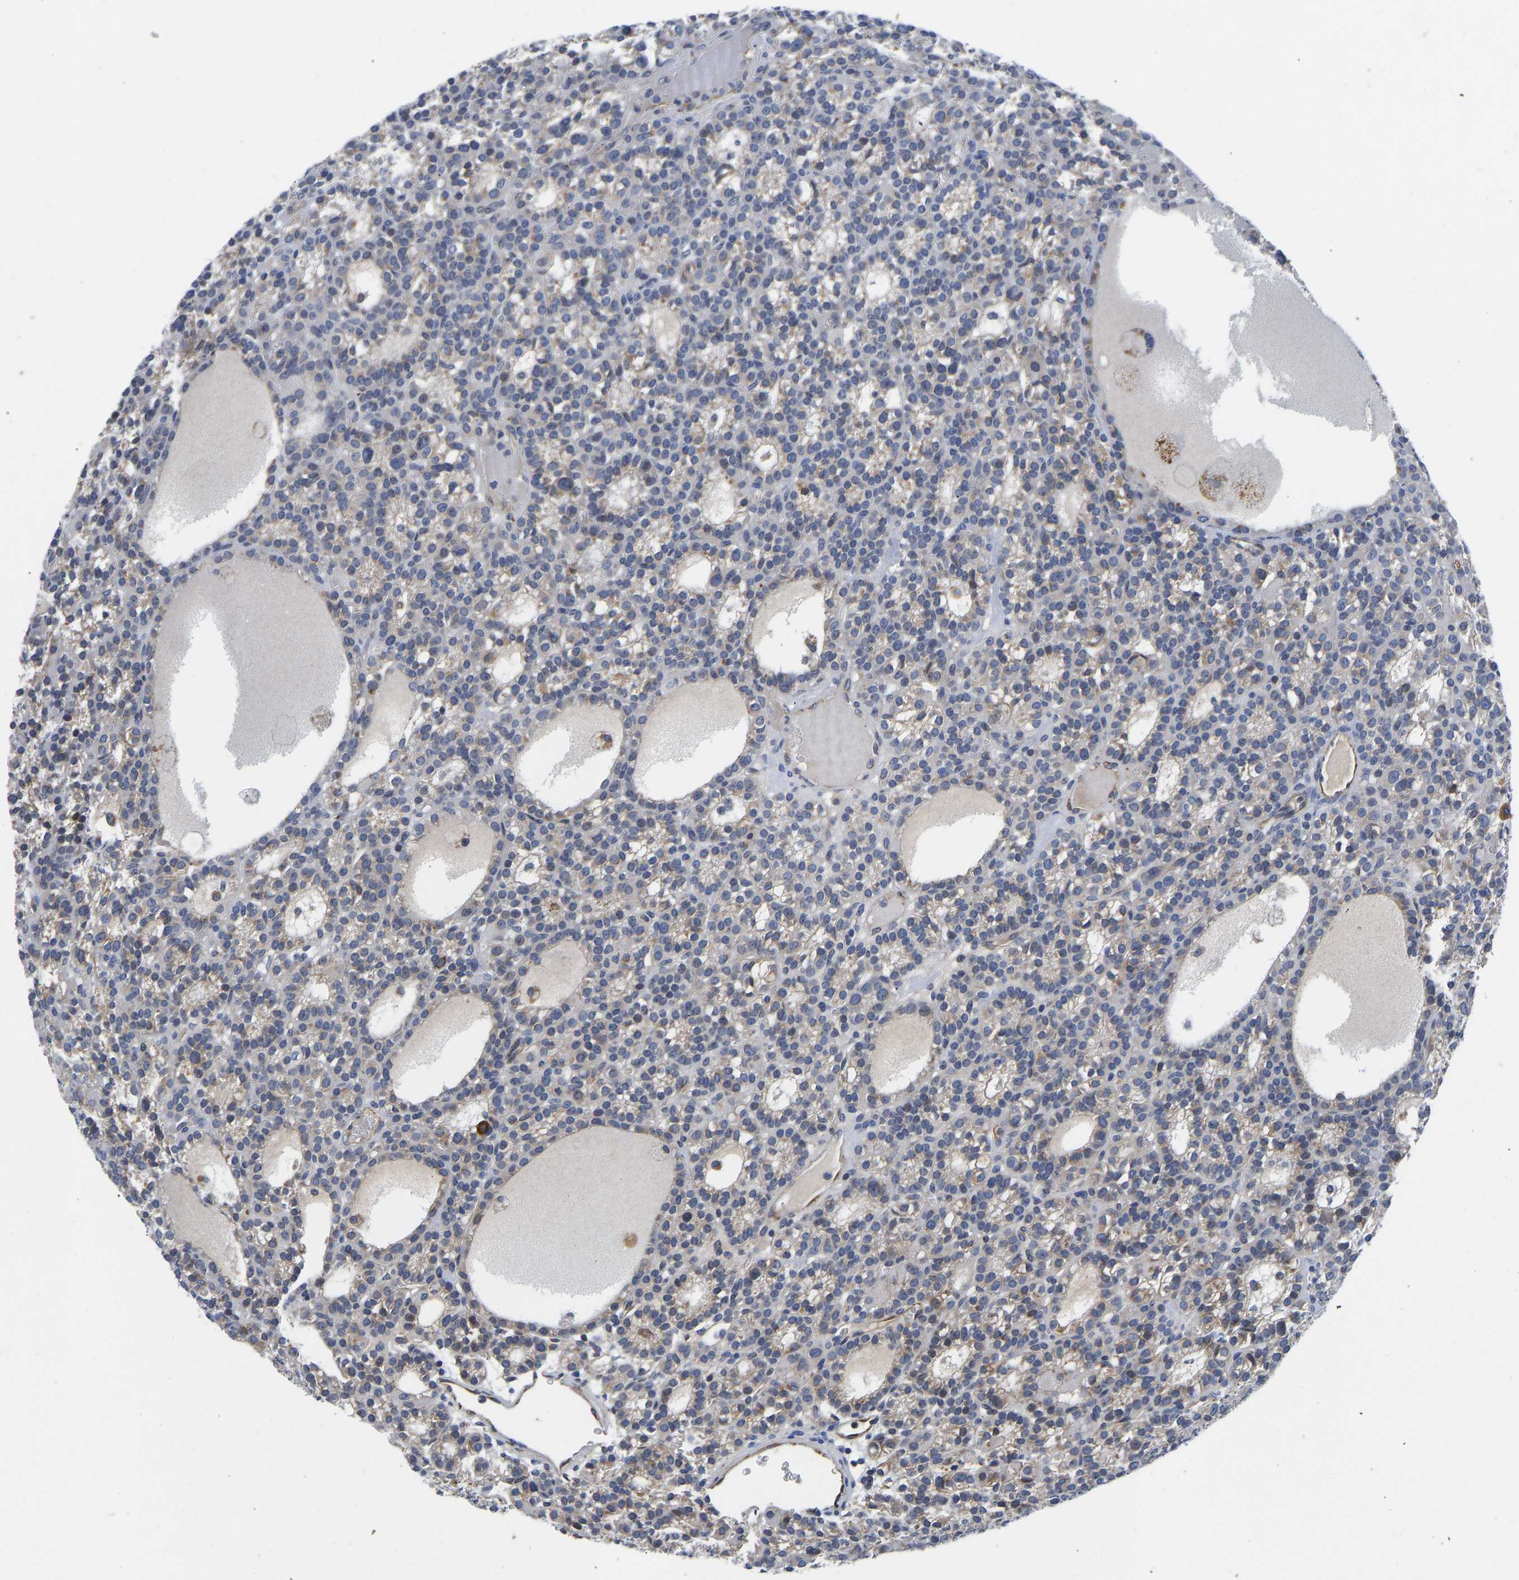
{"staining": {"intensity": "moderate", "quantity": ">75%", "location": "cytoplasmic/membranous"}, "tissue": "parathyroid gland", "cell_type": "Glandular cells", "image_type": "normal", "snomed": [{"axis": "morphology", "description": "Normal tissue, NOS"}, {"axis": "morphology", "description": "Adenoma, NOS"}, {"axis": "topography", "description": "Parathyroid gland"}], "caption": "Parathyroid gland stained for a protein displays moderate cytoplasmic/membranous positivity in glandular cells.", "gene": "FRRS1", "patient": {"sex": "female", "age": 58}}